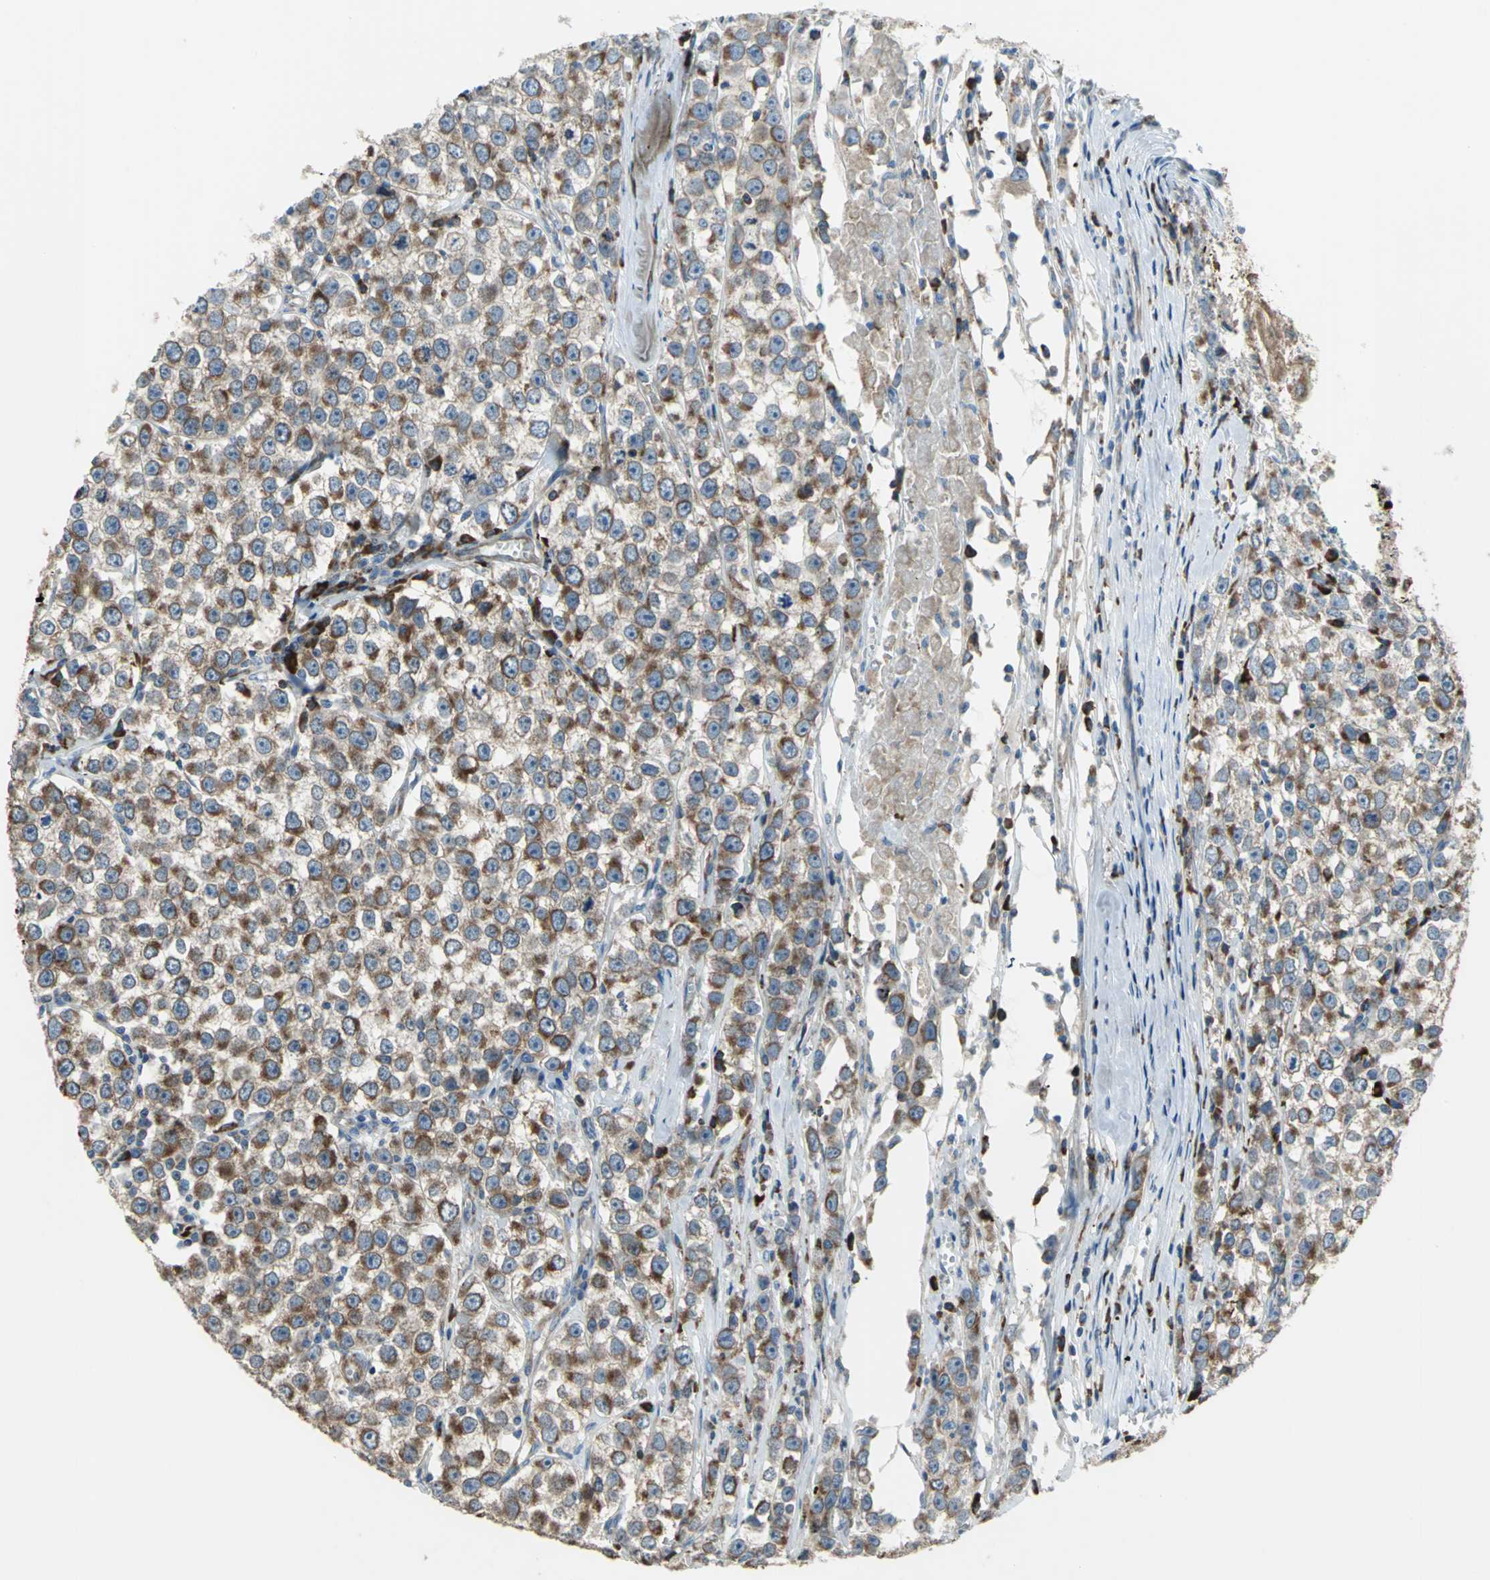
{"staining": {"intensity": "strong", "quantity": ">75%", "location": "cytoplasmic/membranous"}, "tissue": "testis cancer", "cell_type": "Tumor cells", "image_type": "cancer", "snomed": [{"axis": "morphology", "description": "Seminoma, NOS"}, {"axis": "morphology", "description": "Carcinoma, Embryonal, NOS"}, {"axis": "topography", "description": "Testis"}], "caption": "Immunohistochemical staining of human testis cancer reveals high levels of strong cytoplasmic/membranous protein staining in about >75% of tumor cells.", "gene": "TULP4", "patient": {"sex": "male", "age": 52}}